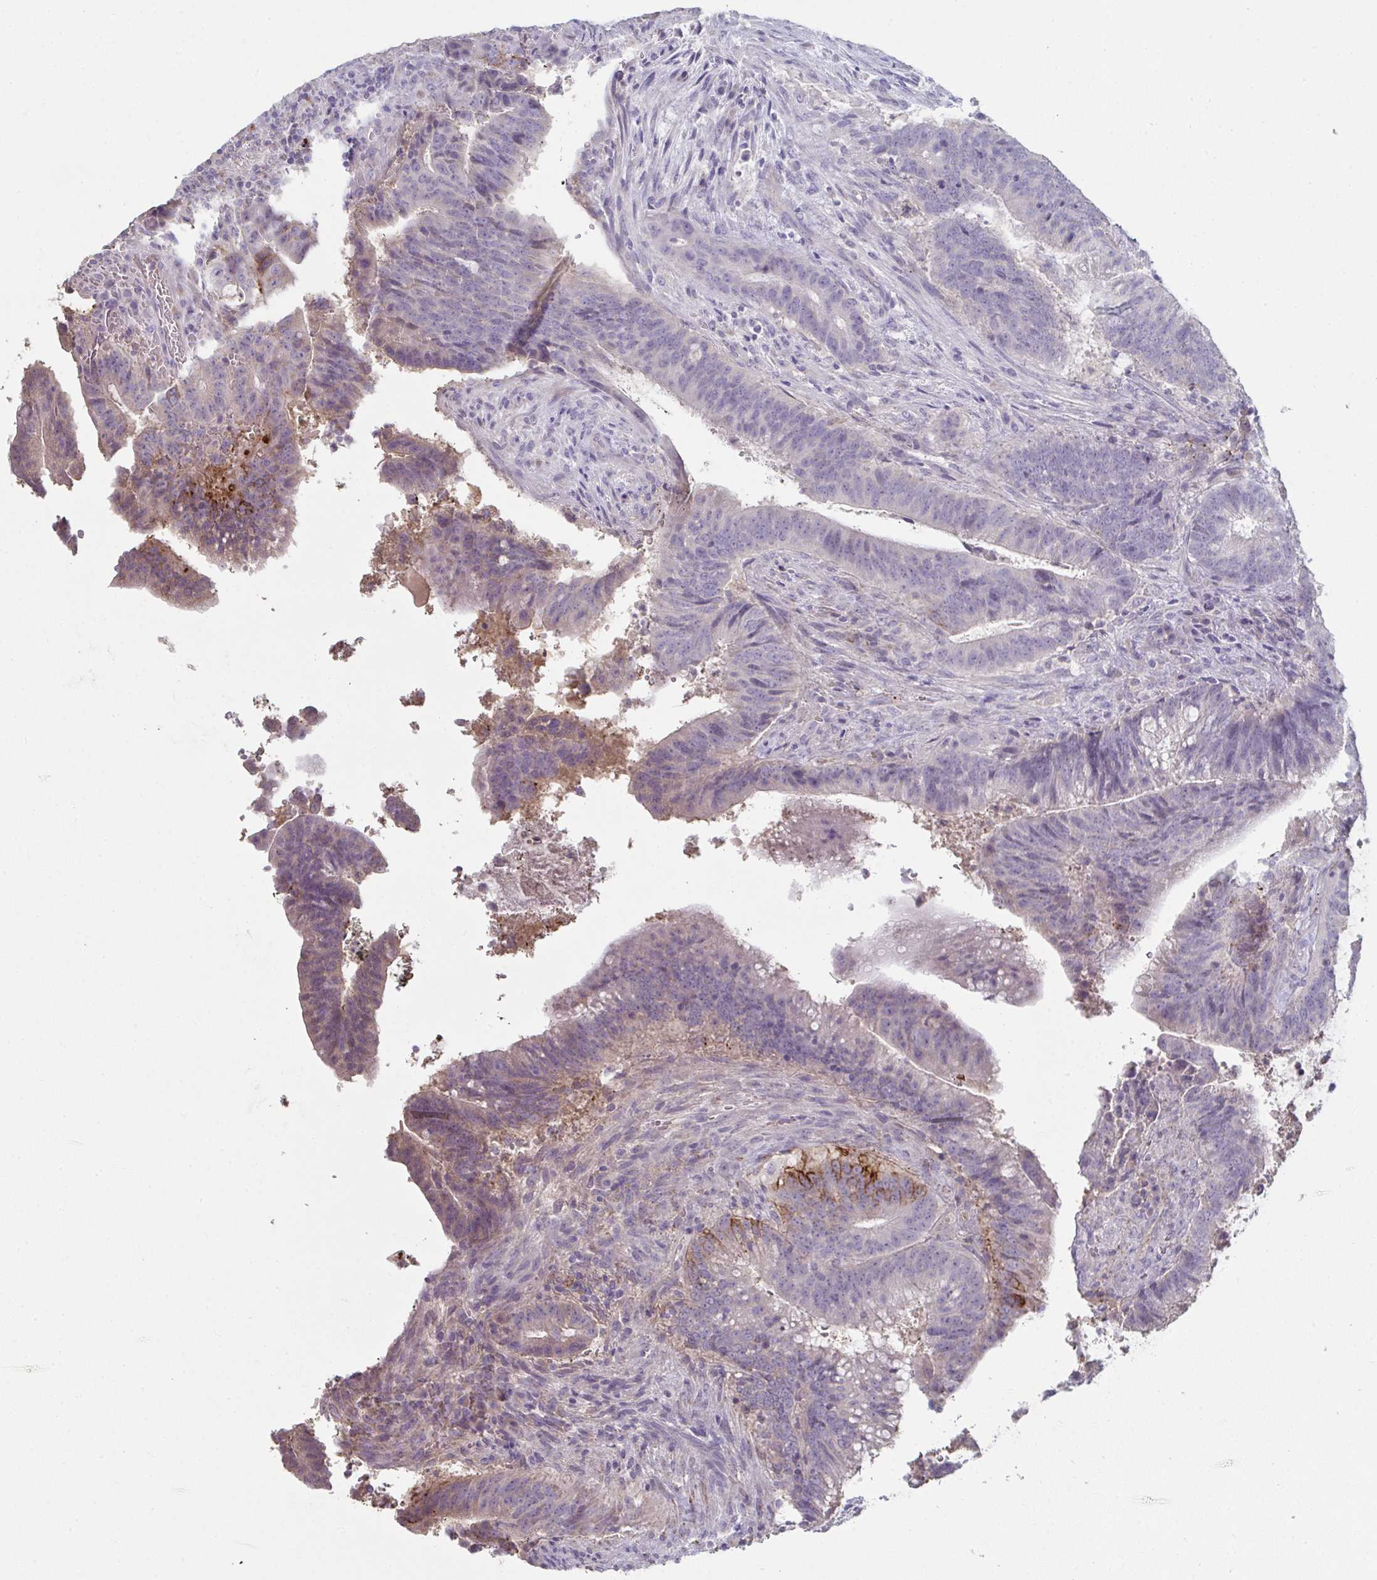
{"staining": {"intensity": "moderate", "quantity": "<25%", "location": "cytoplasmic/membranous"}, "tissue": "colorectal cancer", "cell_type": "Tumor cells", "image_type": "cancer", "snomed": [{"axis": "morphology", "description": "Adenocarcinoma, NOS"}, {"axis": "topography", "description": "Colon"}], "caption": "IHC photomicrograph of neoplastic tissue: human colorectal cancer (adenocarcinoma) stained using immunohistochemistry (IHC) displays low levels of moderate protein expression localized specifically in the cytoplasmic/membranous of tumor cells, appearing as a cytoplasmic/membranous brown color.", "gene": "ADAM21", "patient": {"sex": "female", "age": 43}}